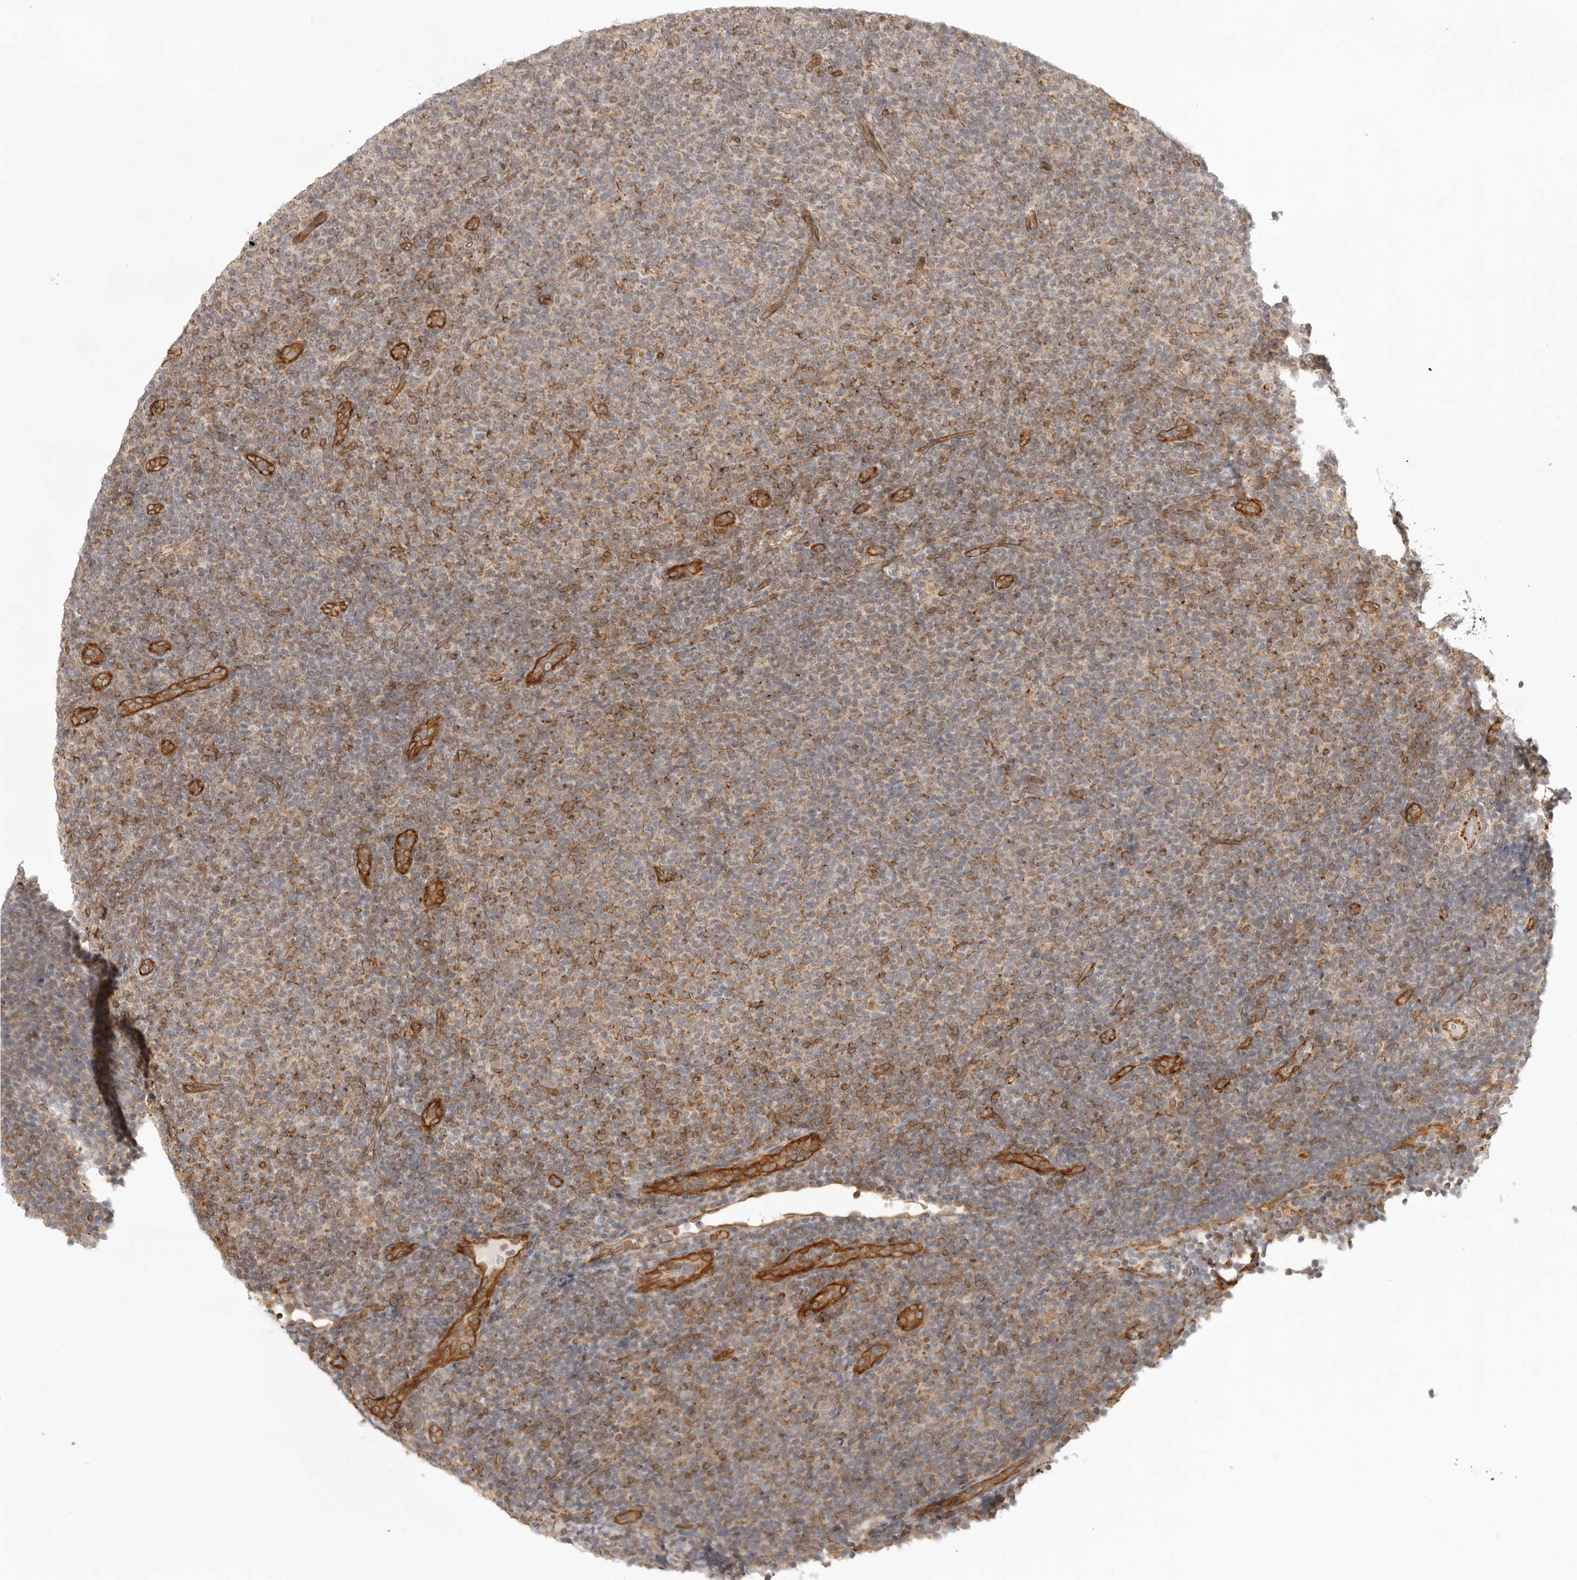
{"staining": {"intensity": "moderate", "quantity": "<25%", "location": "cytoplasmic/membranous"}, "tissue": "lymphoma", "cell_type": "Tumor cells", "image_type": "cancer", "snomed": [{"axis": "morphology", "description": "Malignant lymphoma, non-Hodgkin's type, Low grade"}, {"axis": "topography", "description": "Lymph node"}], "caption": "About <25% of tumor cells in malignant lymphoma, non-Hodgkin's type (low-grade) reveal moderate cytoplasmic/membranous protein positivity as visualized by brown immunohistochemical staining.", "gene": "ATOH7", "patient": {"sex": "male", "age": 66}}